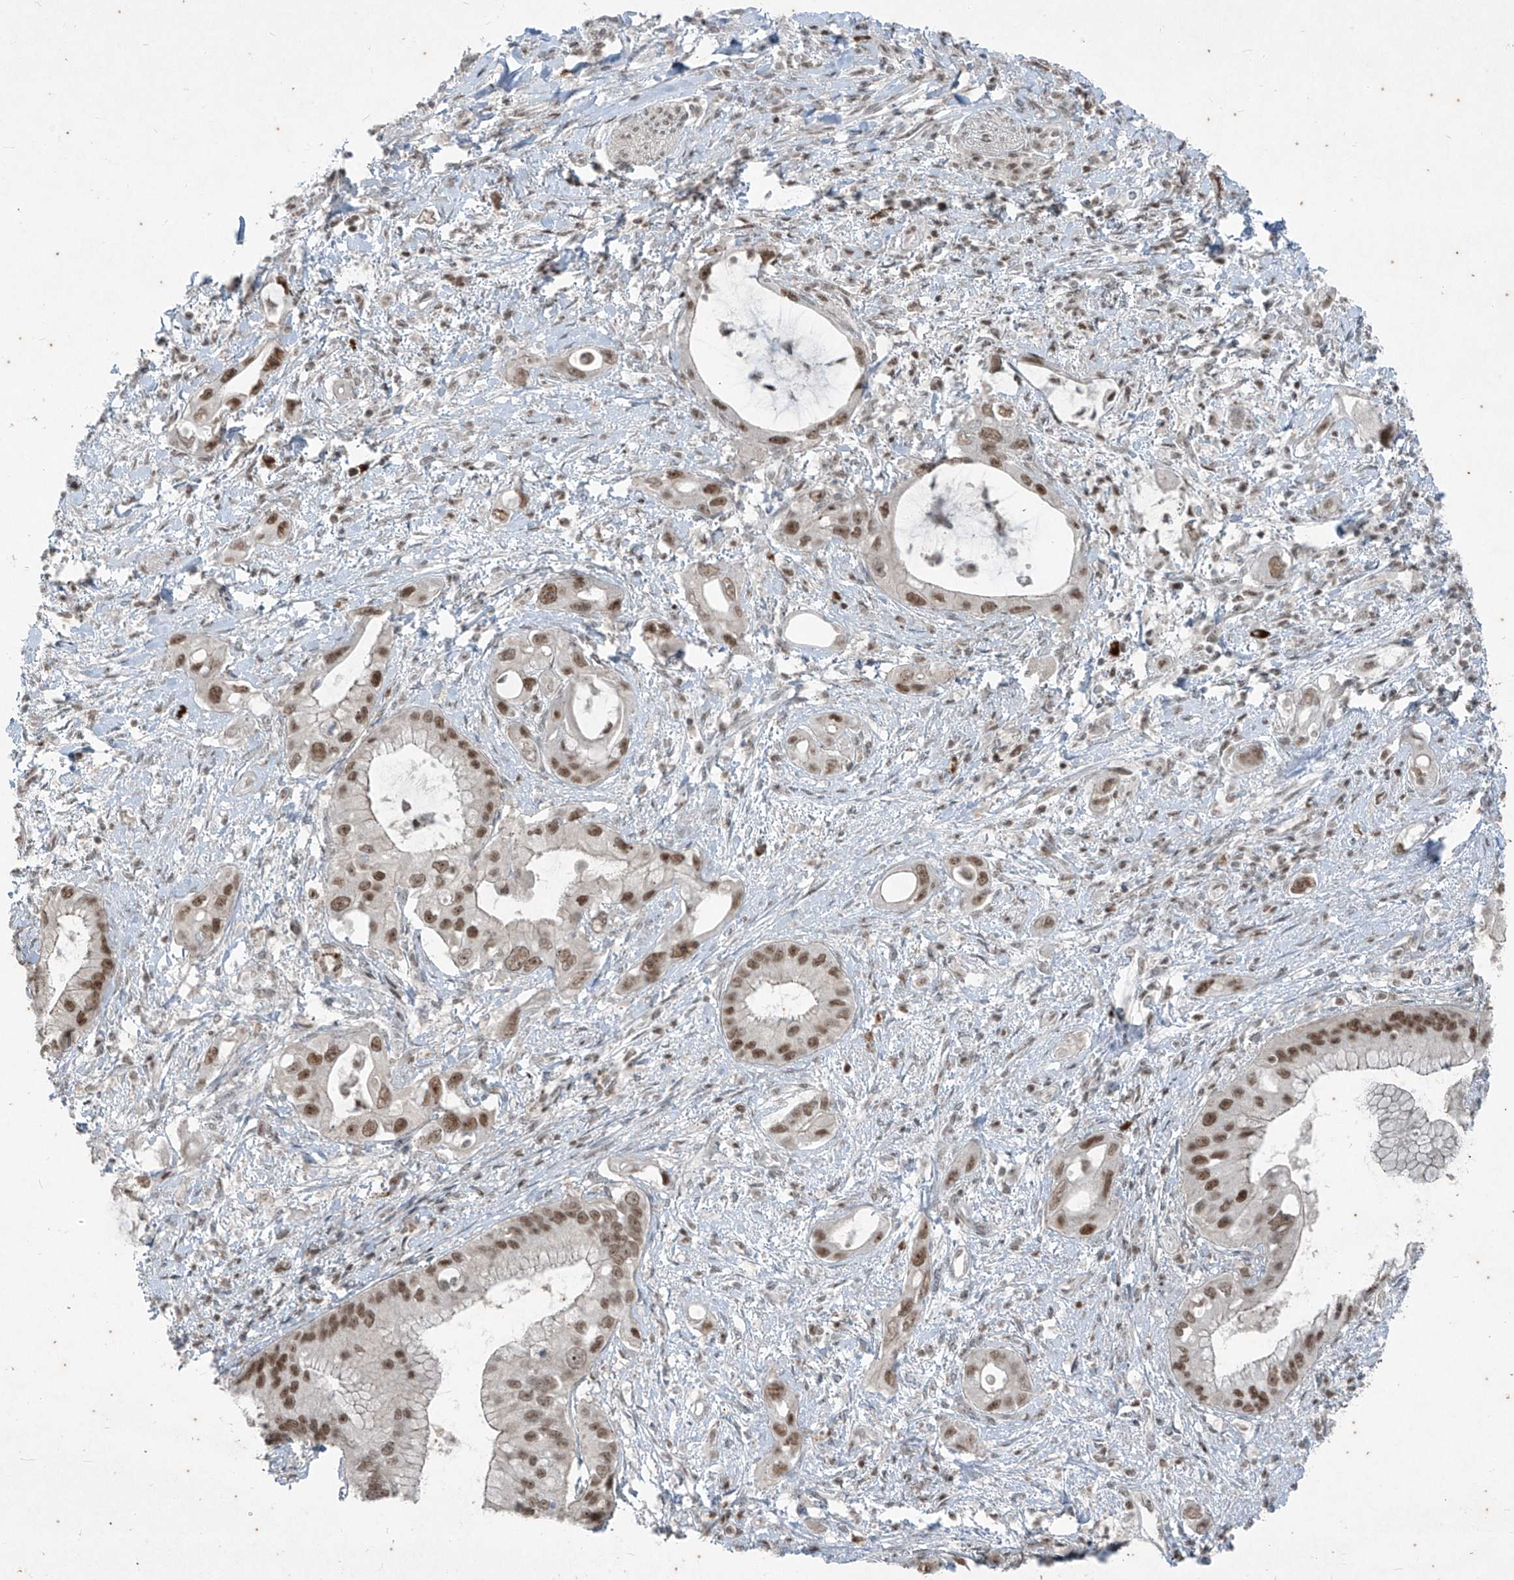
{"staining": {"intensity": "moderate", "quantity": ">75%", "location": "nuclear"}, "tissue": "pancreatic cancer", "cell_type": "Tumor cells", "image_type": "cancer", "snomed": [{"axis": "morphology", "description": "Inflammation, NOS"}, {"axis": "morphology", "description": "Adenocarcinoma, NOS"}, {"axis": "topography", "description": "Pancreas"}], "caption": "Tumor cells demonstrate medium levels of moderate nuclear positivity in about >75% of cells in human pancreatic cancer. The protein of interest is shown in brown color, while the nuclei are stained blue.", "gene": "ZNF354B", "patient": {"sex": "female", "age": 56}}